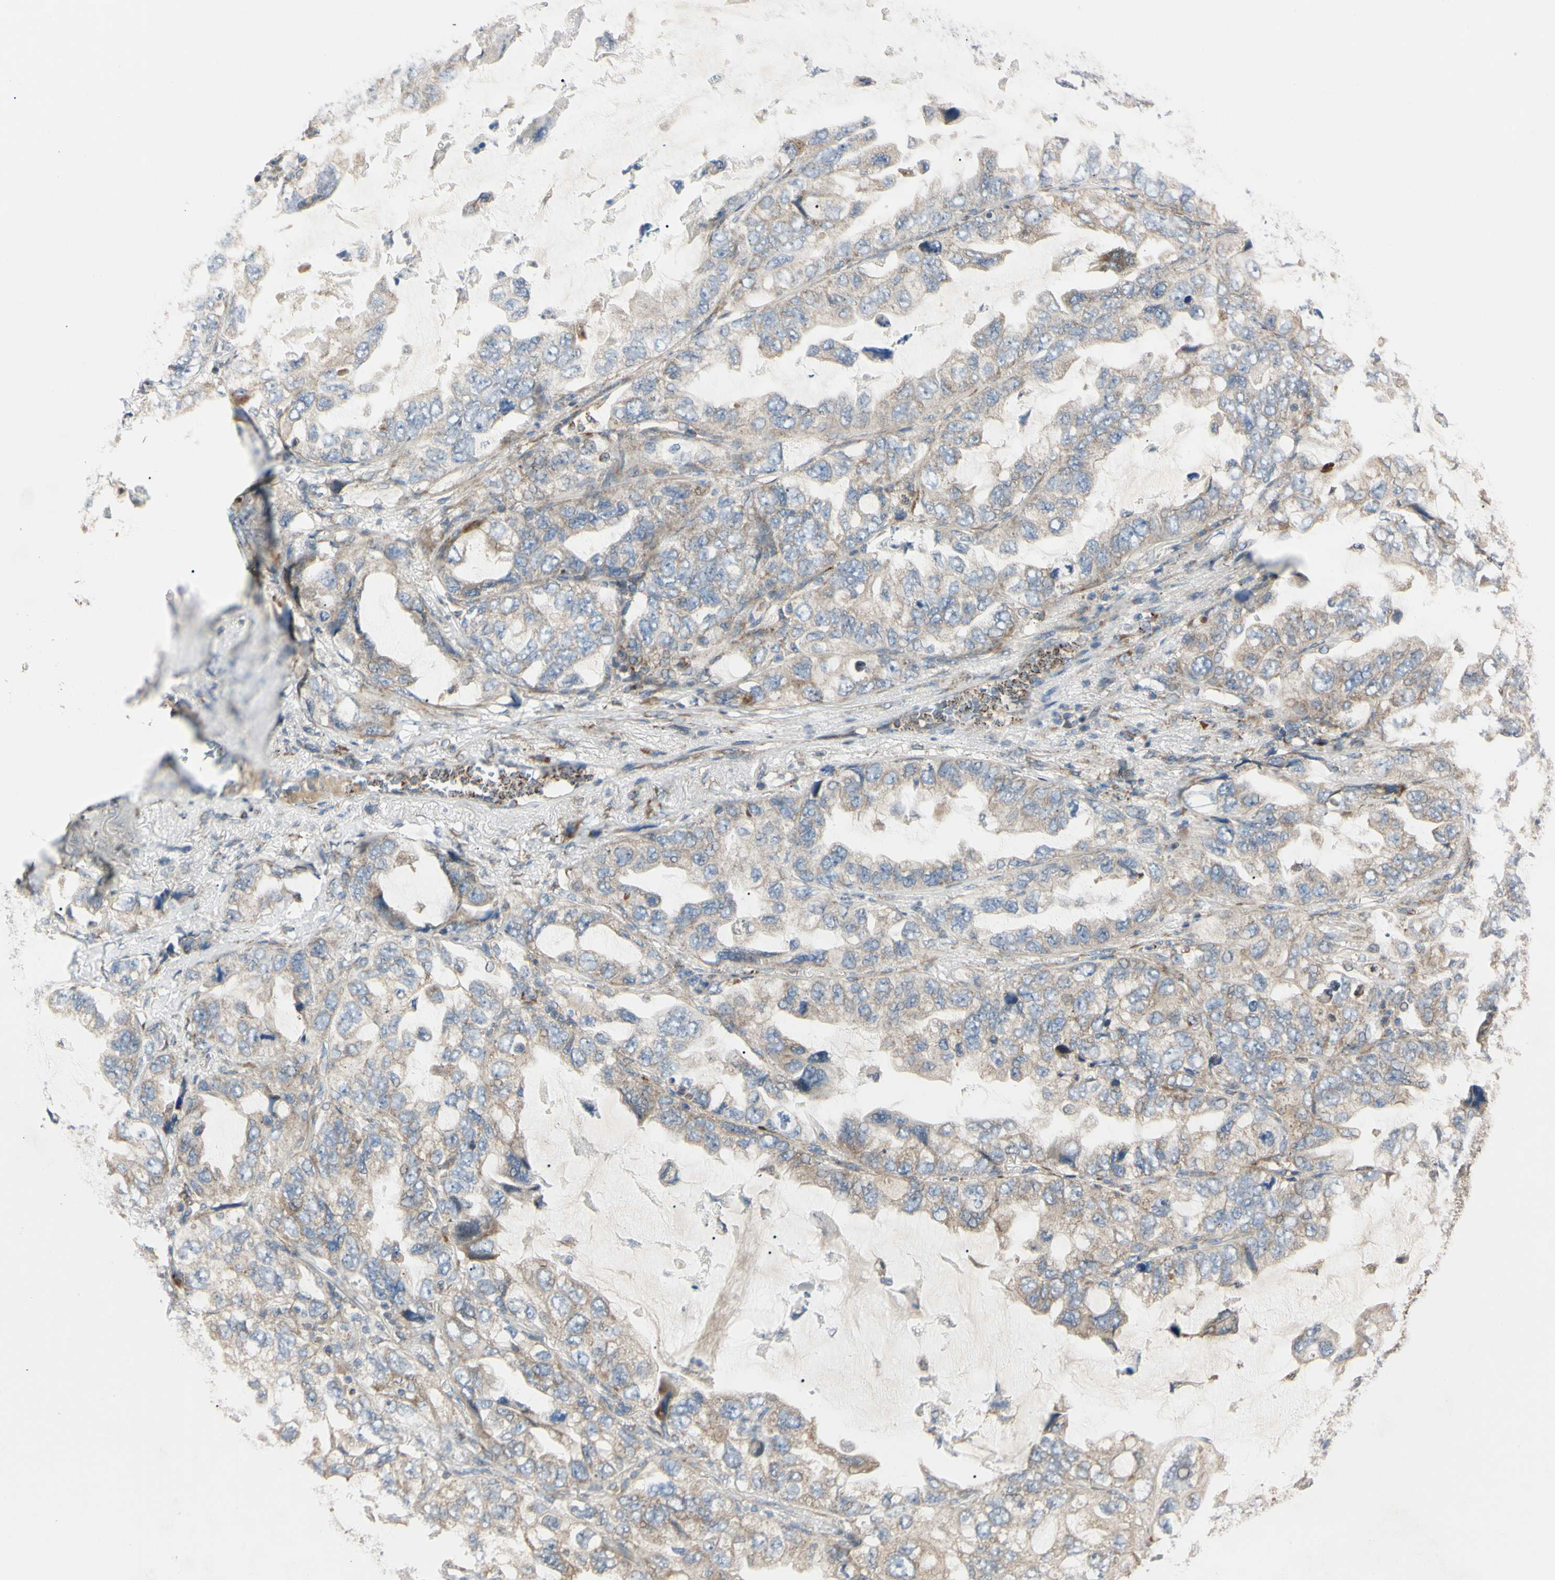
{"staining": {"intensity": "weak", "quantity": "25%-75%", "location": "cytoplasmic/membranous"}, "tissue": "lung cancer", "cell_type": "Tumor cells", "image_type": "cancer", "snomed": [{"axis": "morphology", "description": "Squamous cell carcinoma, NOS"}, {"axis": "topography", "description": "Lung"}], "caption": "DAB immunohistochemical staining of human lung cancer exhibits weak cytoplasmic/membranous protein positivity in approximately 25%-75% of tumor cells.", "gene": "EIF5A", "patient": {"sex": "female", "age": 73}}